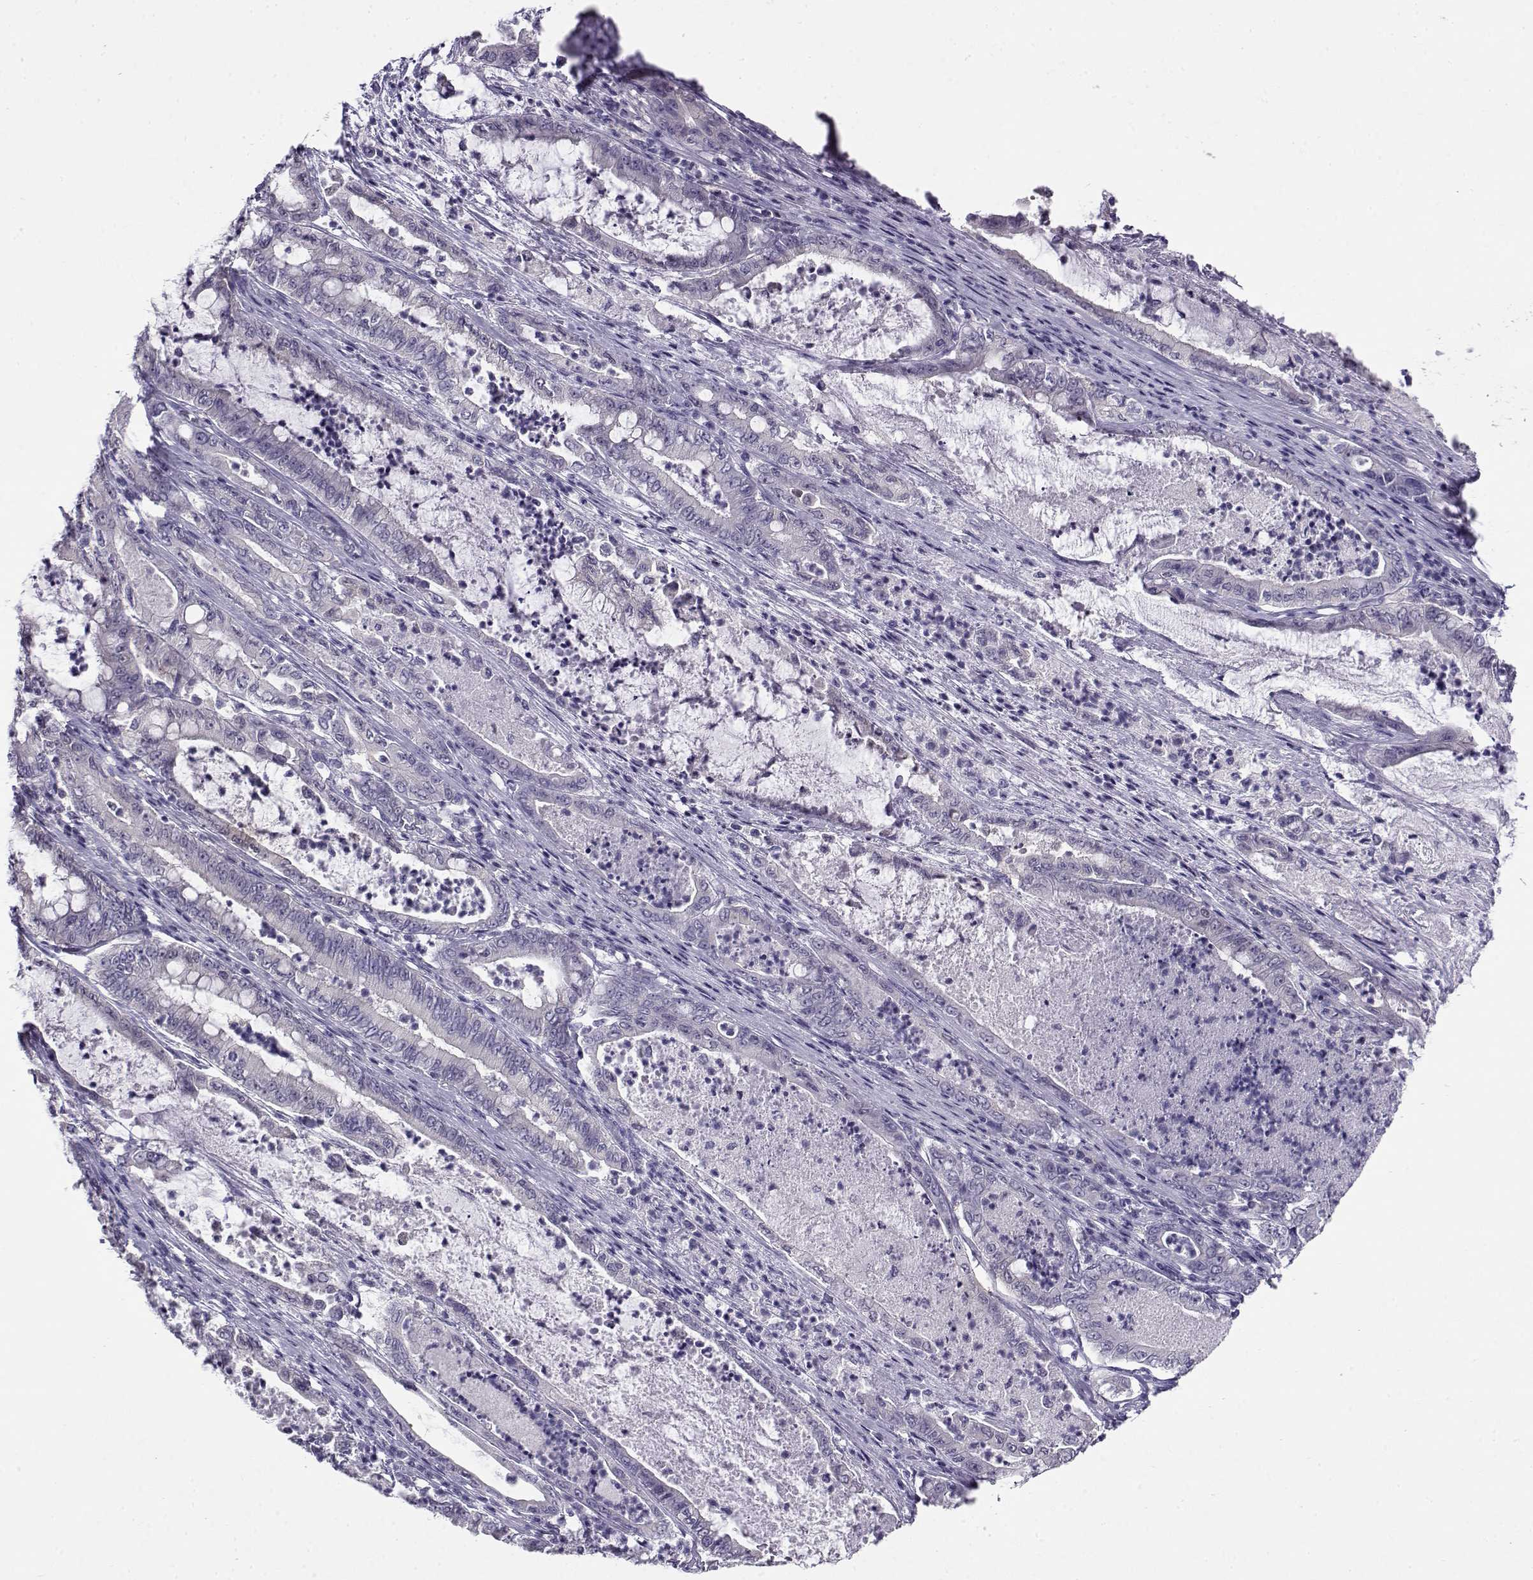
{"staining": {"intensity": "negative", "quantity": "none", "location": "none"}, "tissue": "pancreatic cancer", "cell_type": "Tumor cells", "image_type": "cancer", "snomed": [{"axis": "morphology", "description": "Adenocarcinoma, NOS"}, {"axis": "topography", "description": "Pancreas"}], "caption": "Pancreatic cancer (adenocarcinoma) stained for a protein using immunohistochemistry (IHC) reveals no positivity tumor cells.", "gene": "FEZF1", "patient": {"sex": "male", "age": 71}}